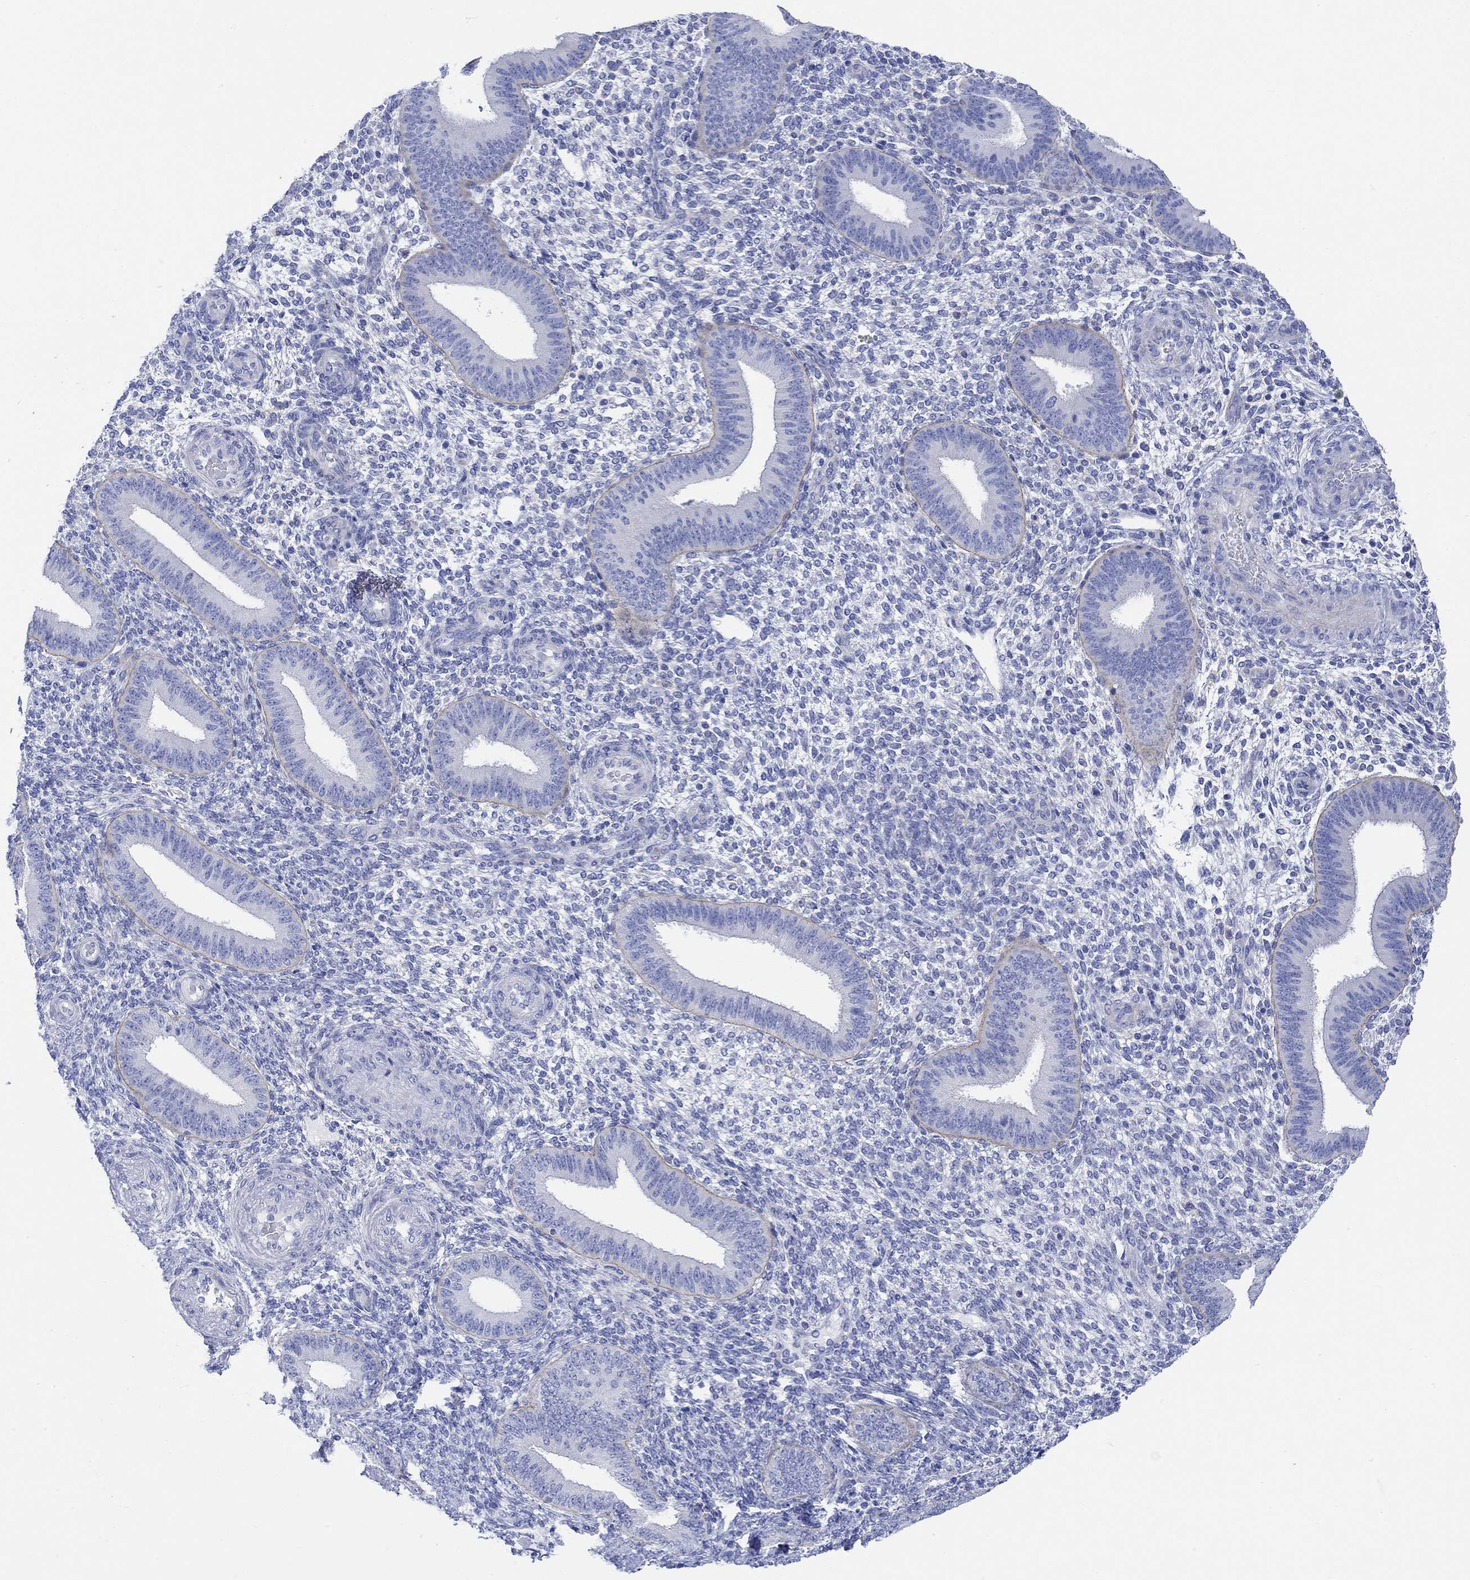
{"staining": {"intensity": "negative", "quantity": "none", "location": "none"}, "tissue": "endometrium", "cell_type": "Cells in endometrial stroma", "image_type": "normal", "snomed": [{"axis": "morphology", "description": "Normal tissue, NOS"}, {"axis": "topography", "description": "Endometrium"}], "caption": "DAB immunohistochemical staining of benign human endometrium exhibits no significant staining in cells in endometrial stroma.", "gene": "REEP6", "patient": {"sex": "female", "age": 39}}